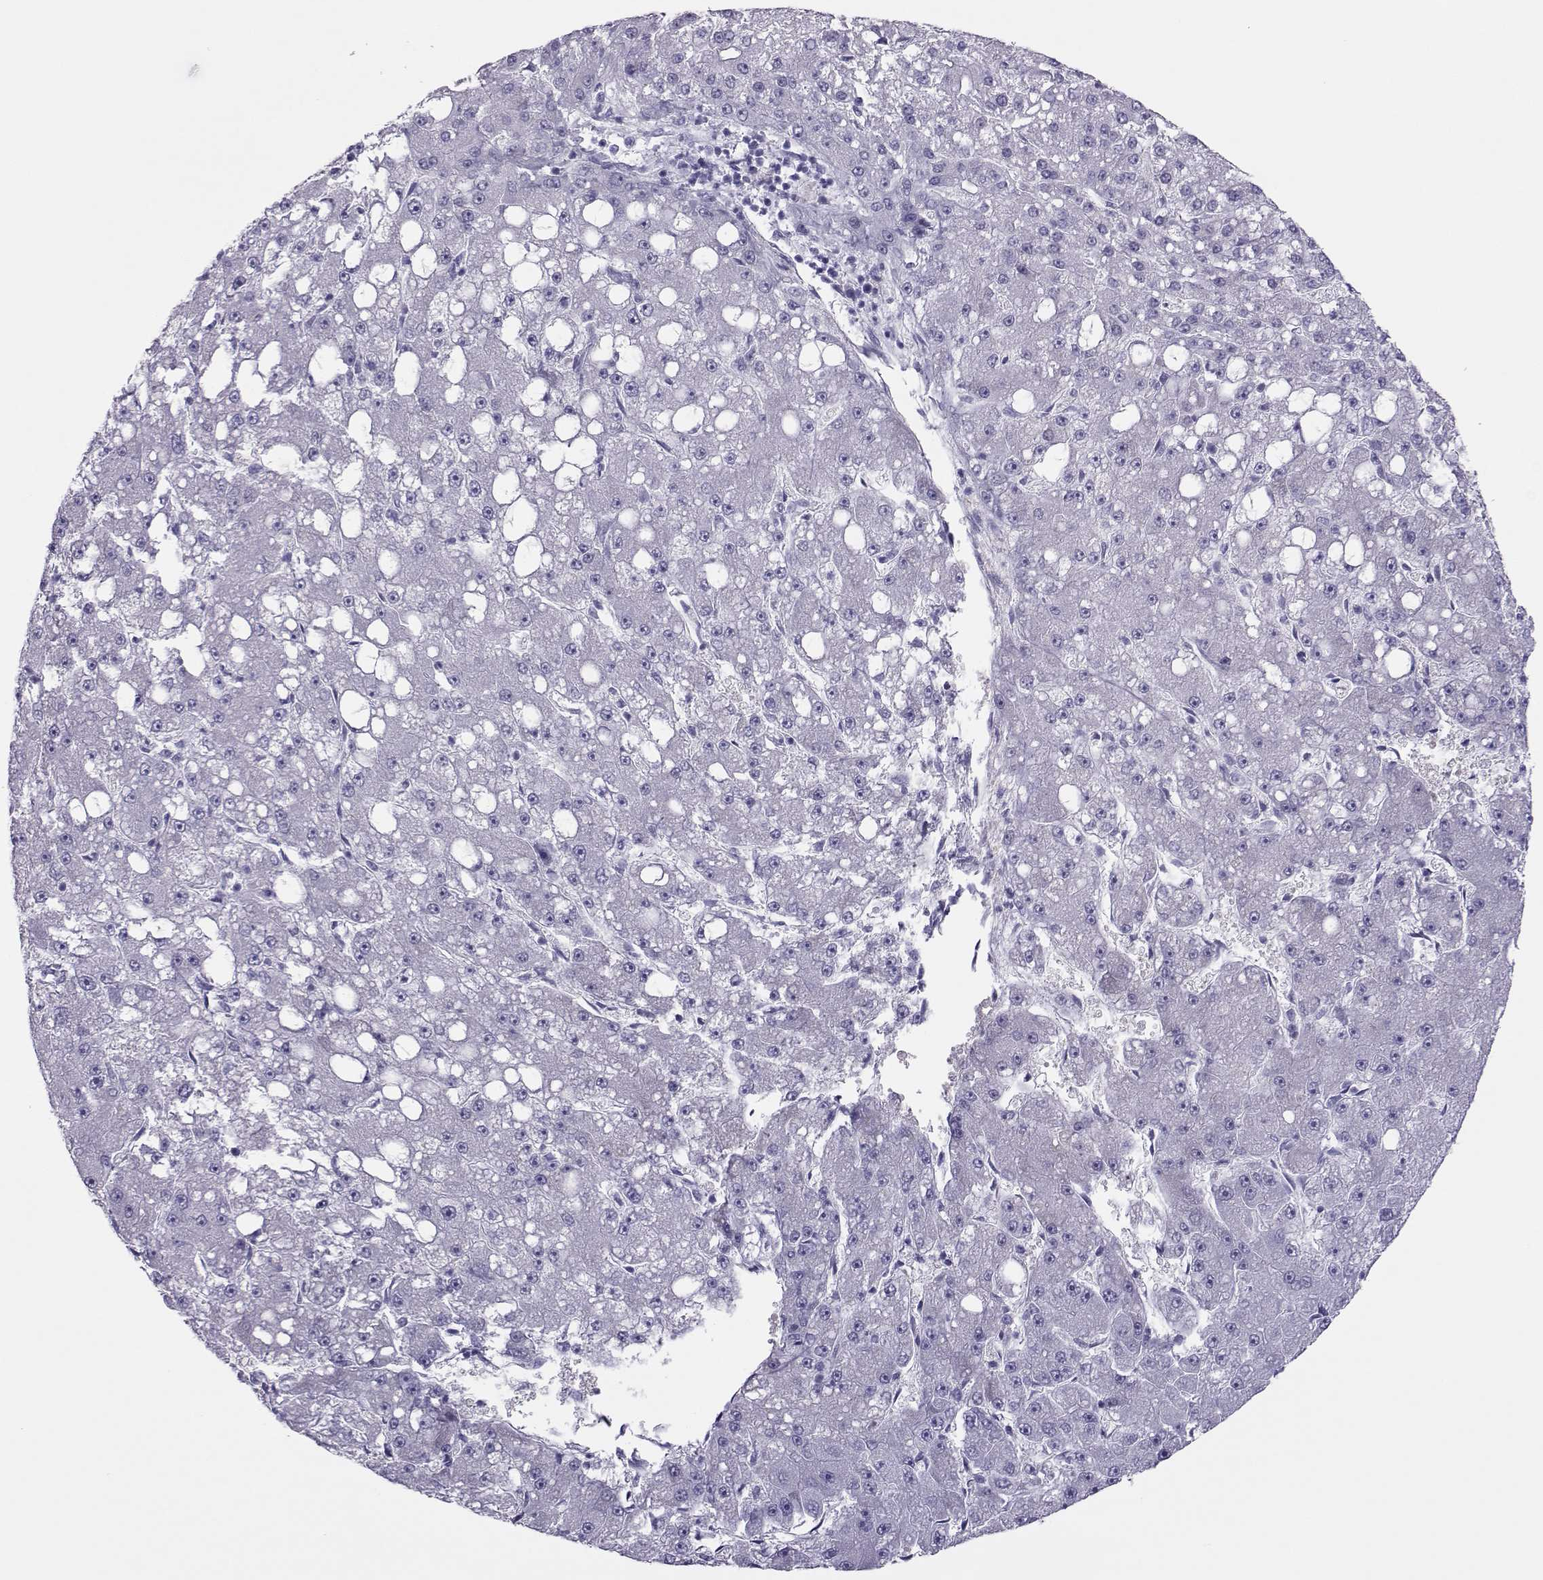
{"staining": {"intensity": "negative", "quantity": "none", "location": "none"}, "tissue": "liver cancer", "cell_type": "Tumor cells", "image_type": "cancer", "snomed": [{"axis": "morphology", "description": "Carcinoma, Hepatocellular, NOS"}, {"axis": "topography", "description": "Liver"}], "caption": "The image shows no significant staining in tumor cells of liver hepatocellular carcinoma.", "gene": "TRPM7", "patient": {"sex": "male", "age": 67}}